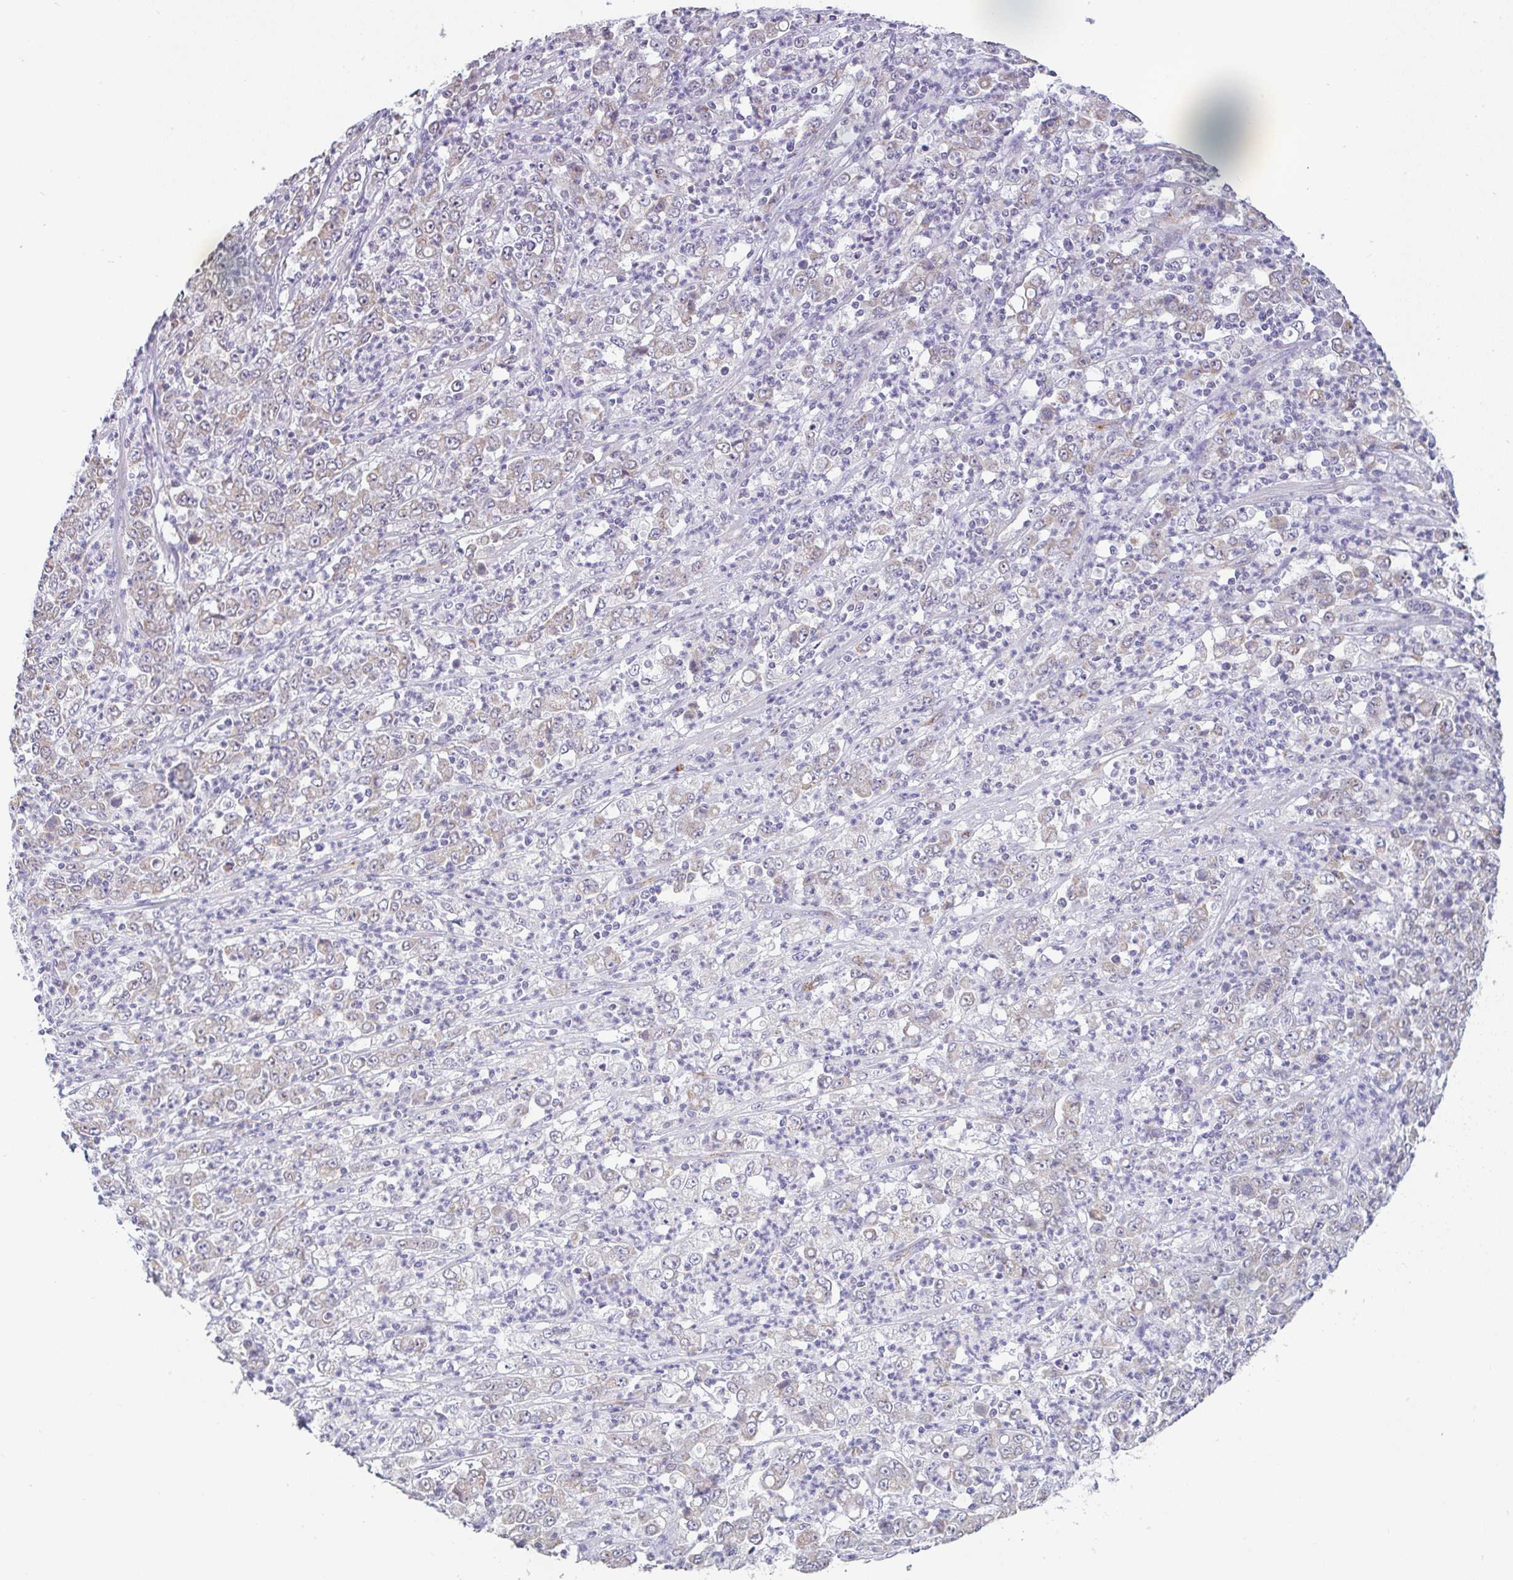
{"staining": {"intensity": "negative", "quantity": "none", "location": "none"}, "tissue": "stomach cancer", "cell_type": "Tumor cells", "image_type": "cancer", "snomed": [{"axis": "morphology", "description": "Adenocarcinoma, NOS"}, {"axis": "topography", "description": "Stomach, lower"}], "caption": "Immunohistochemical staining of stomach cancer (adenocarcinoma) reveals no significant staining in tumor cells.", "gene": "PLCD4", "patient": {"sex": "female", "age": 71}}